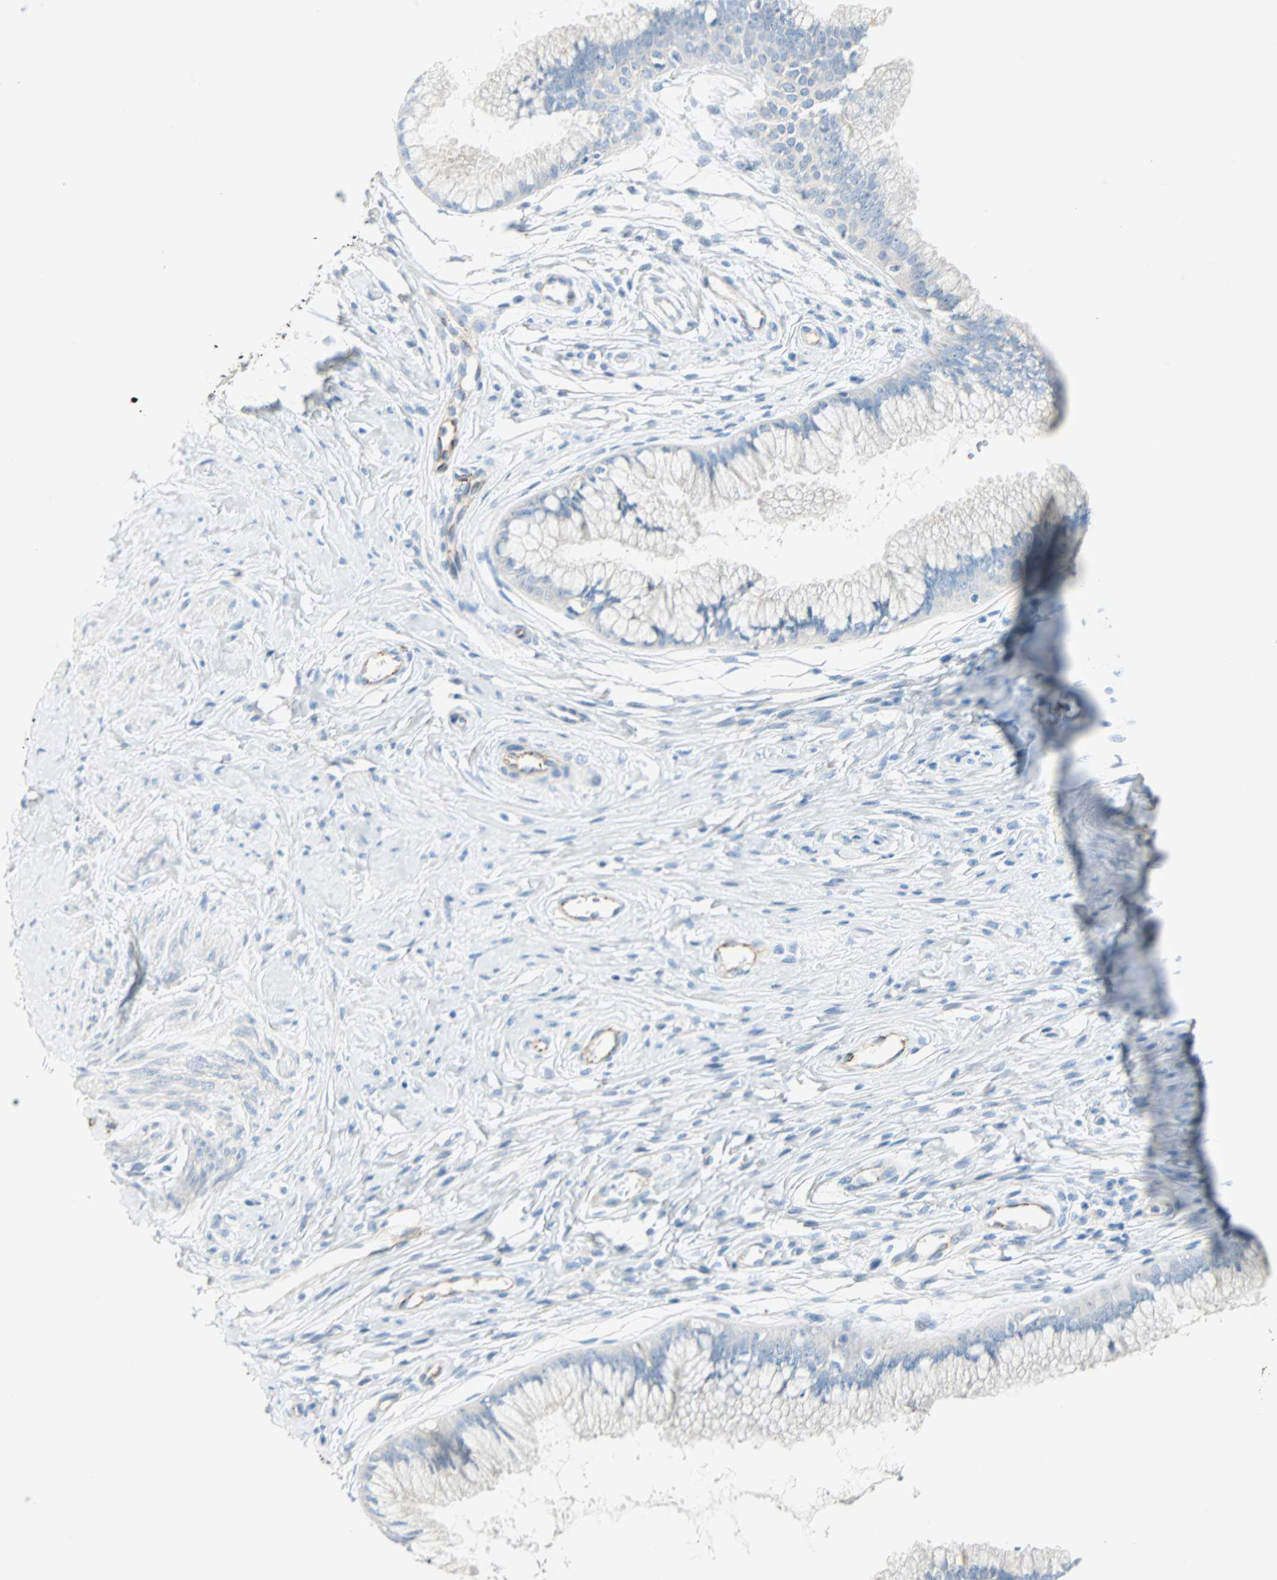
{"staining": {"intensity": "weak", "quantity": ">75%", "location": "cytoplasmic/membranous"}, "tissue": "cervix", "cell_type": "Glandular cells", "image_type": "normal", "snomed": [{"axis": "morphology", "description": "Normal tissue, NOS"}, {"axis": "topography", "description": "Cervix"}], "caption": "About >75% of glandular cells in normal cervix reveal weak cytoplasmic/membranous protein positivity as visualized by brown immunohistochemical staining.", "gene": "VPS9D1", "patient": {"sex": "female", "age": 39}}